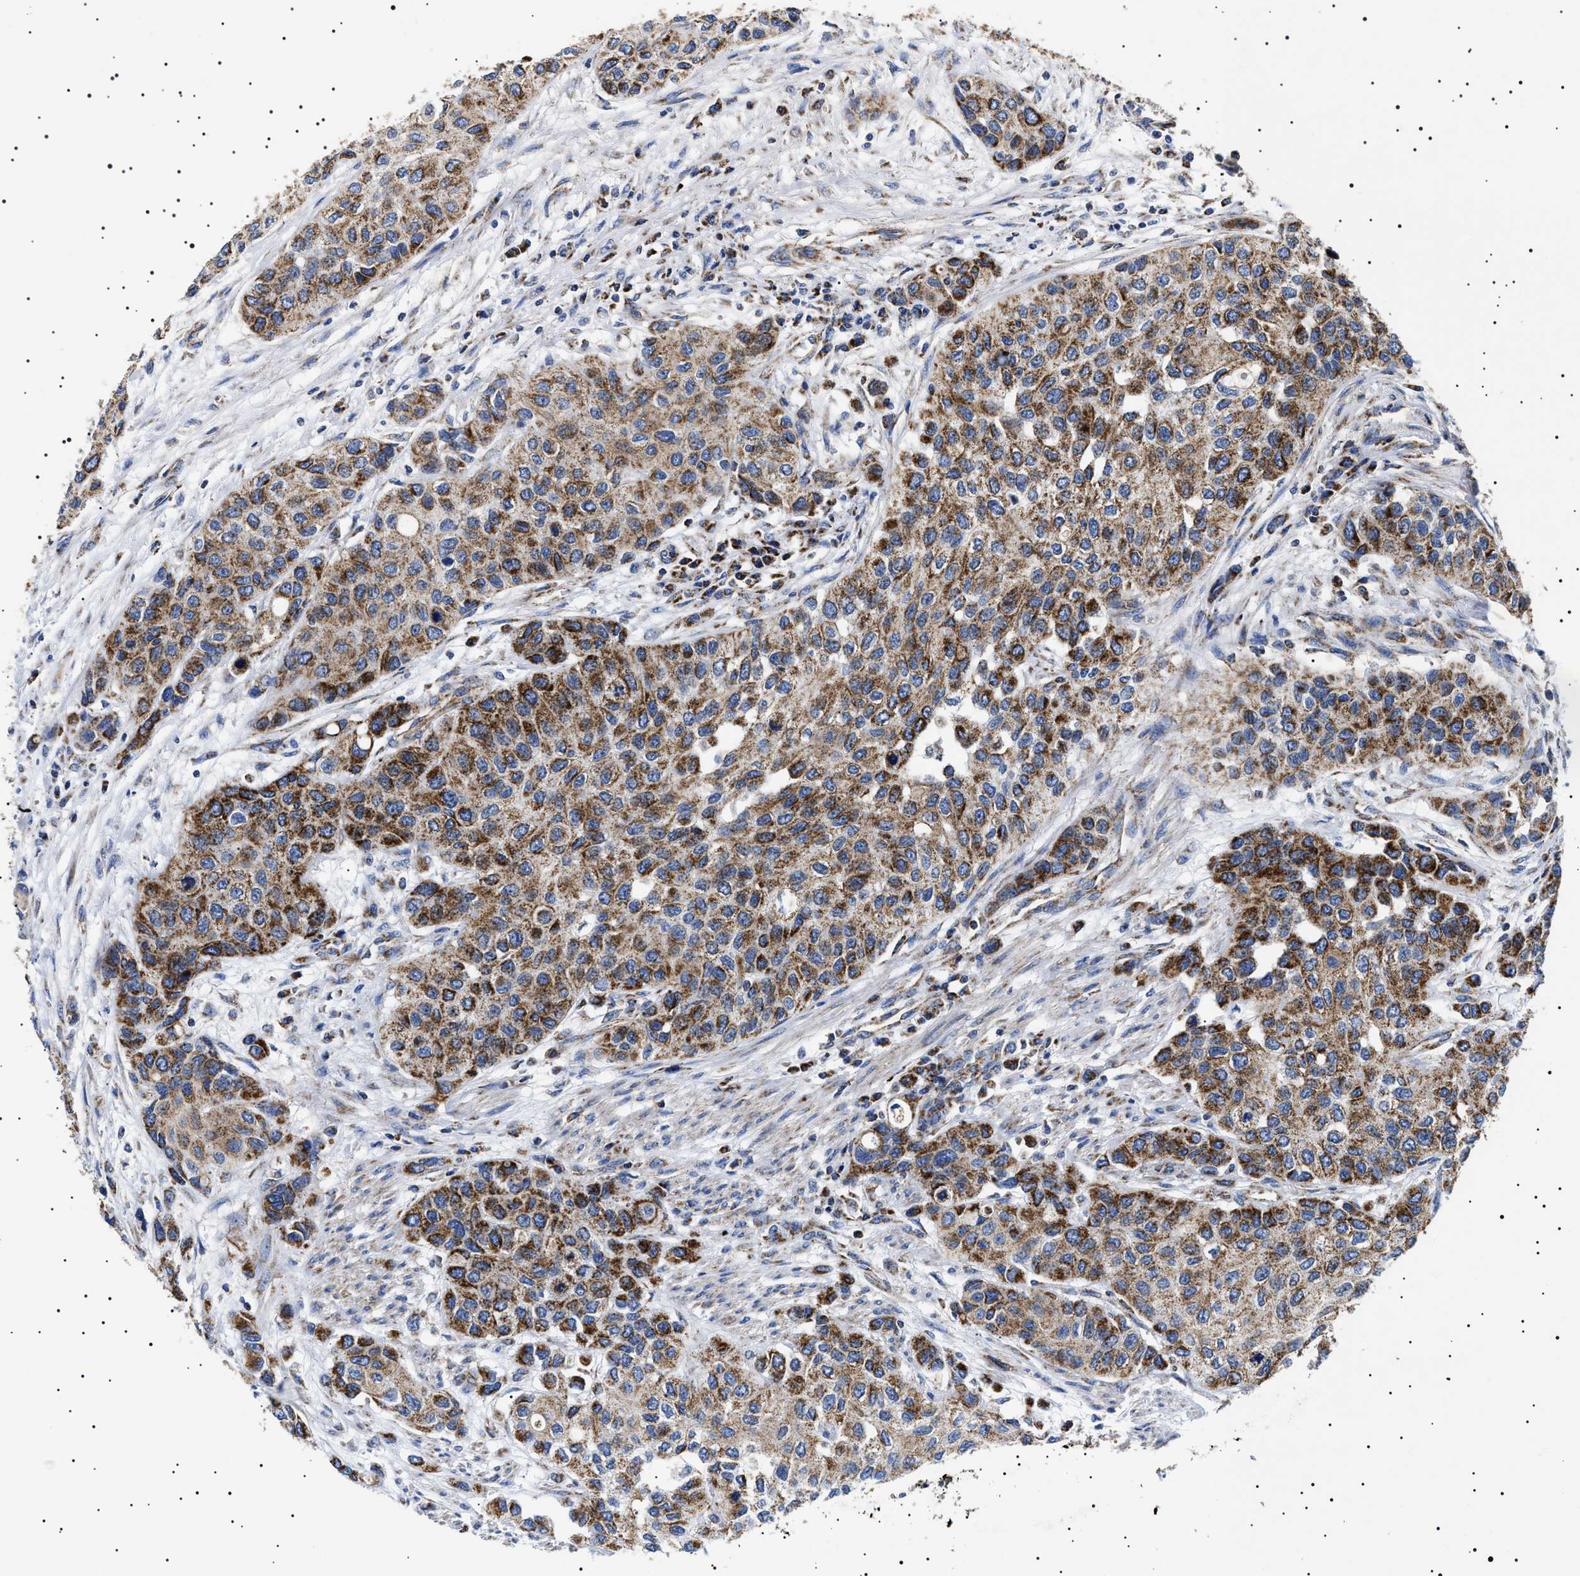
{"staining": {"intensity": "strong", "quantity": ">75%", "location": "cytoplasmic/membranous"}, "tissue": "urothelial cancer", "cell_type": "Tumor cells", "image_type": "cancer", "snomed": [{"axis": "morphology", "description": "Urothelial carcinoma, High grade"}, {"axis": "topography", "description": "Urinary bladder"}], "caption": "Tumor cells display high levels of strong cytoplasmic/membranous expression in approximately >75% of cells in urothelial cancer.", "gene": "CHRDL2", "patient": {"sex": "female", "age": 56}}